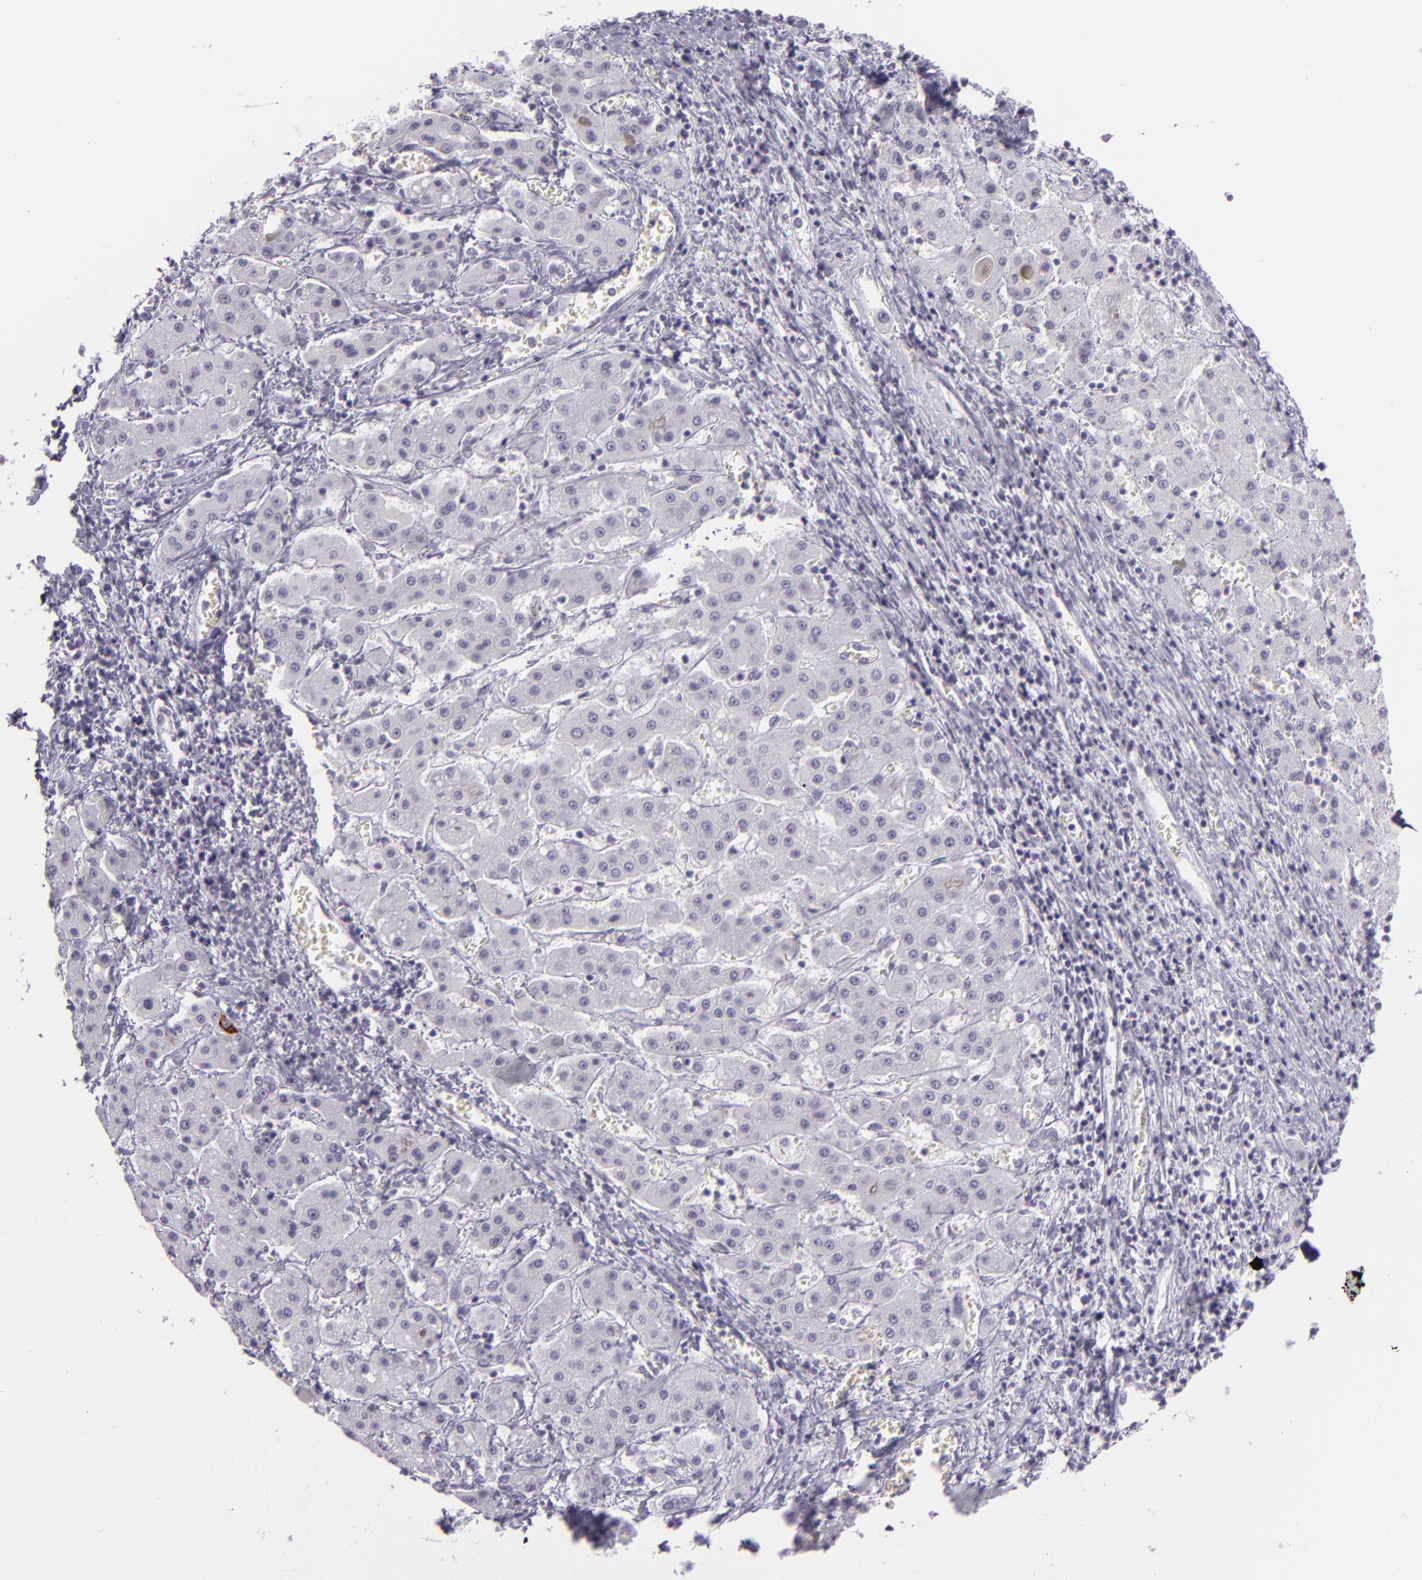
{"staining": {"intensity": "negative", "quantity": "none", "location": "none"}, "tissue": "liver cancer", "cell_type": "Tumor cells", "image_type": "cancer", "snomed": [{"axis": "morphology", "description": "Carcinoma, Hepatocellular, NOS"}, {"axis": "topography", "description": "Liver"}], "caption": "Tumor cells show no significant protein positivity in liver hepatocellular carcinoma.", "gene": "MUC6", "patient": {"sex": "male", "age": 24}}